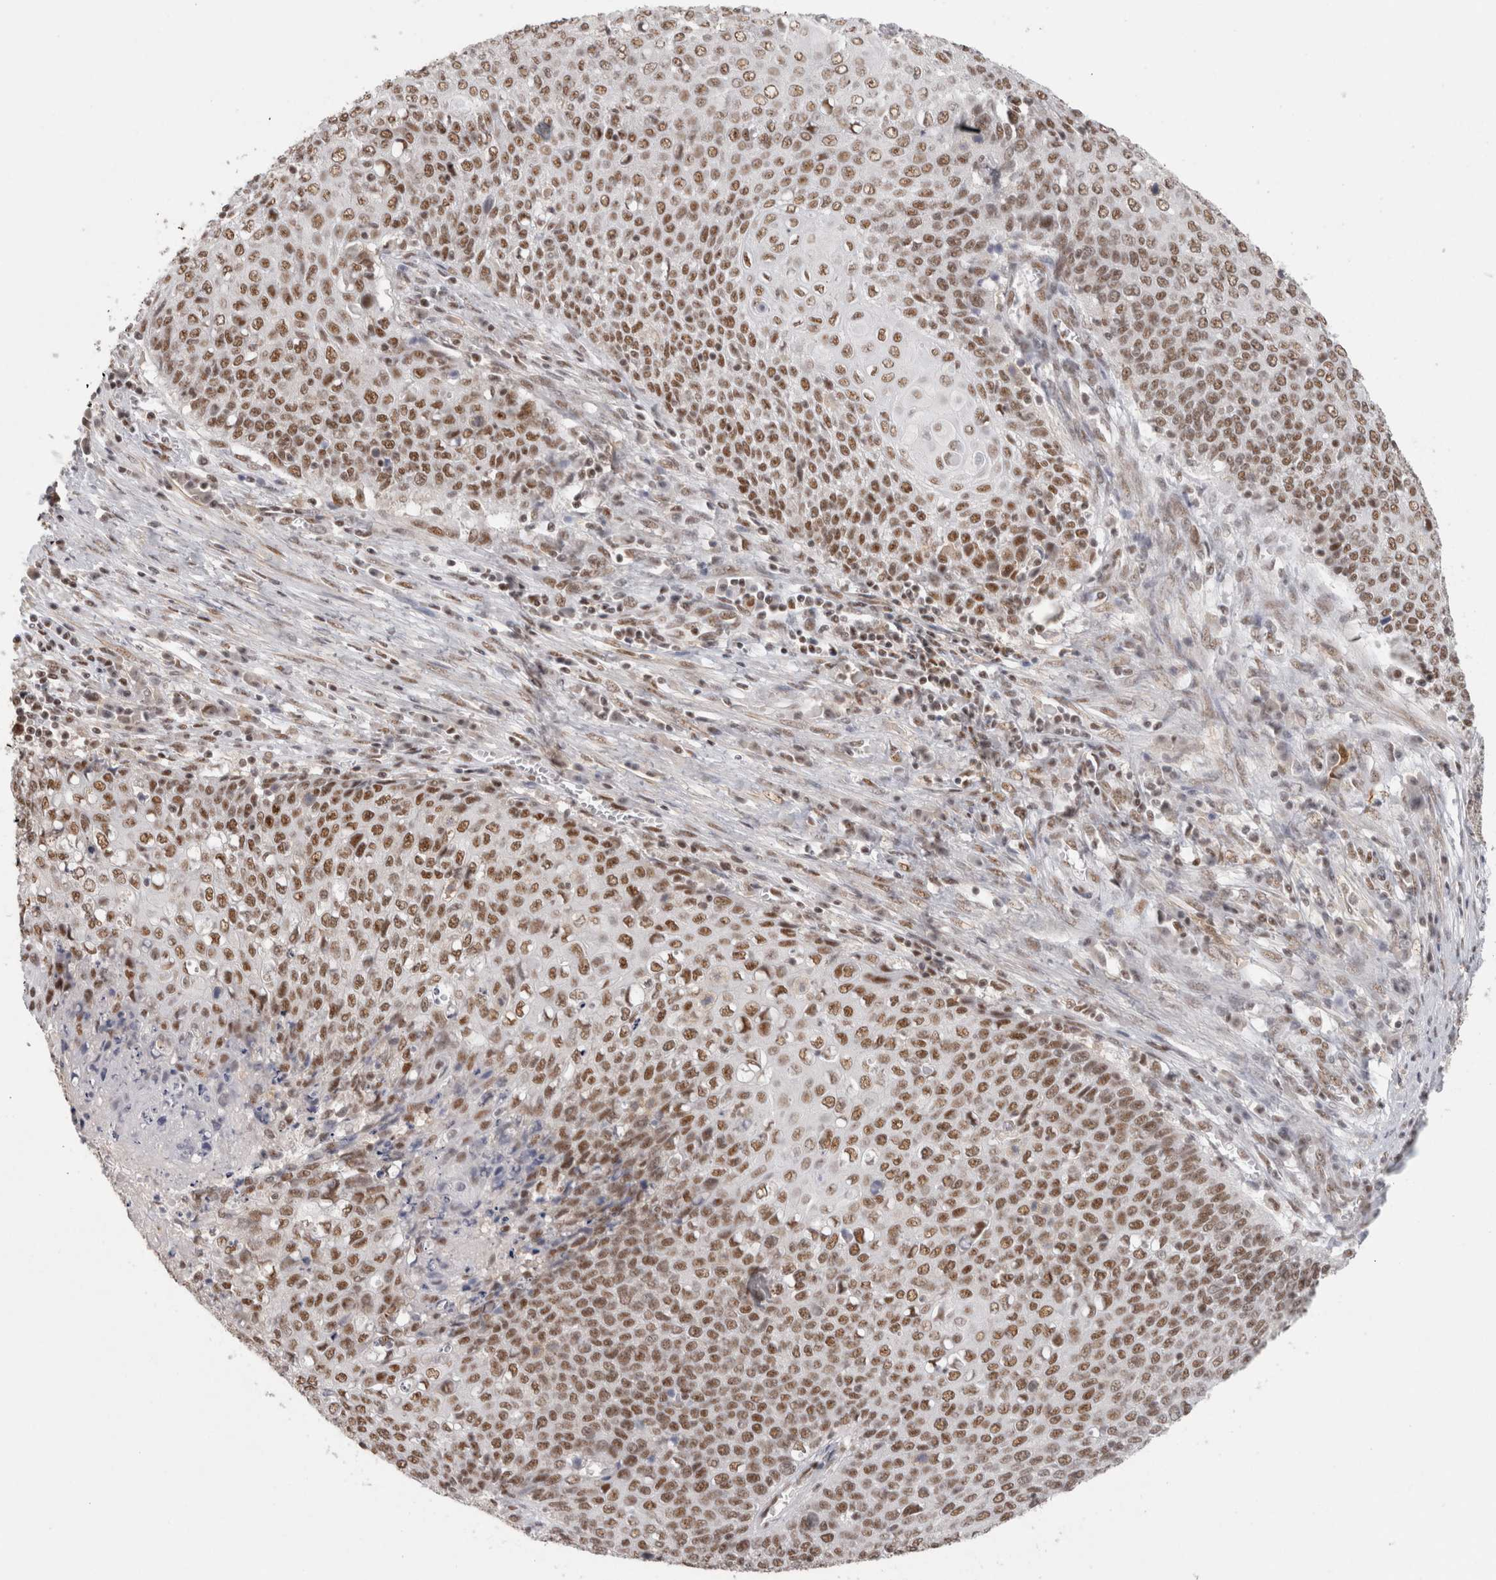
{"staining": {"intensity": "moderate", "quantity": ">75%", "location": "nuclear"}, "tissue": "cervical cancer", "cell_type": "Tumor cells", "image_type": "cancer", "snomed": [{"axis": "morphology", "description": "Squamous cell carcinoma, NOS"}, {"axis": "topography", "description": "Cervix"}], "caption": "A micrograph of cervical cancer (squamous cell carcinoma) stained for a protein reveals moderate nuclear brown staining in tumor cells.", "gene": "ZNF830", "patient": {"sex": "female", "age": 39}}